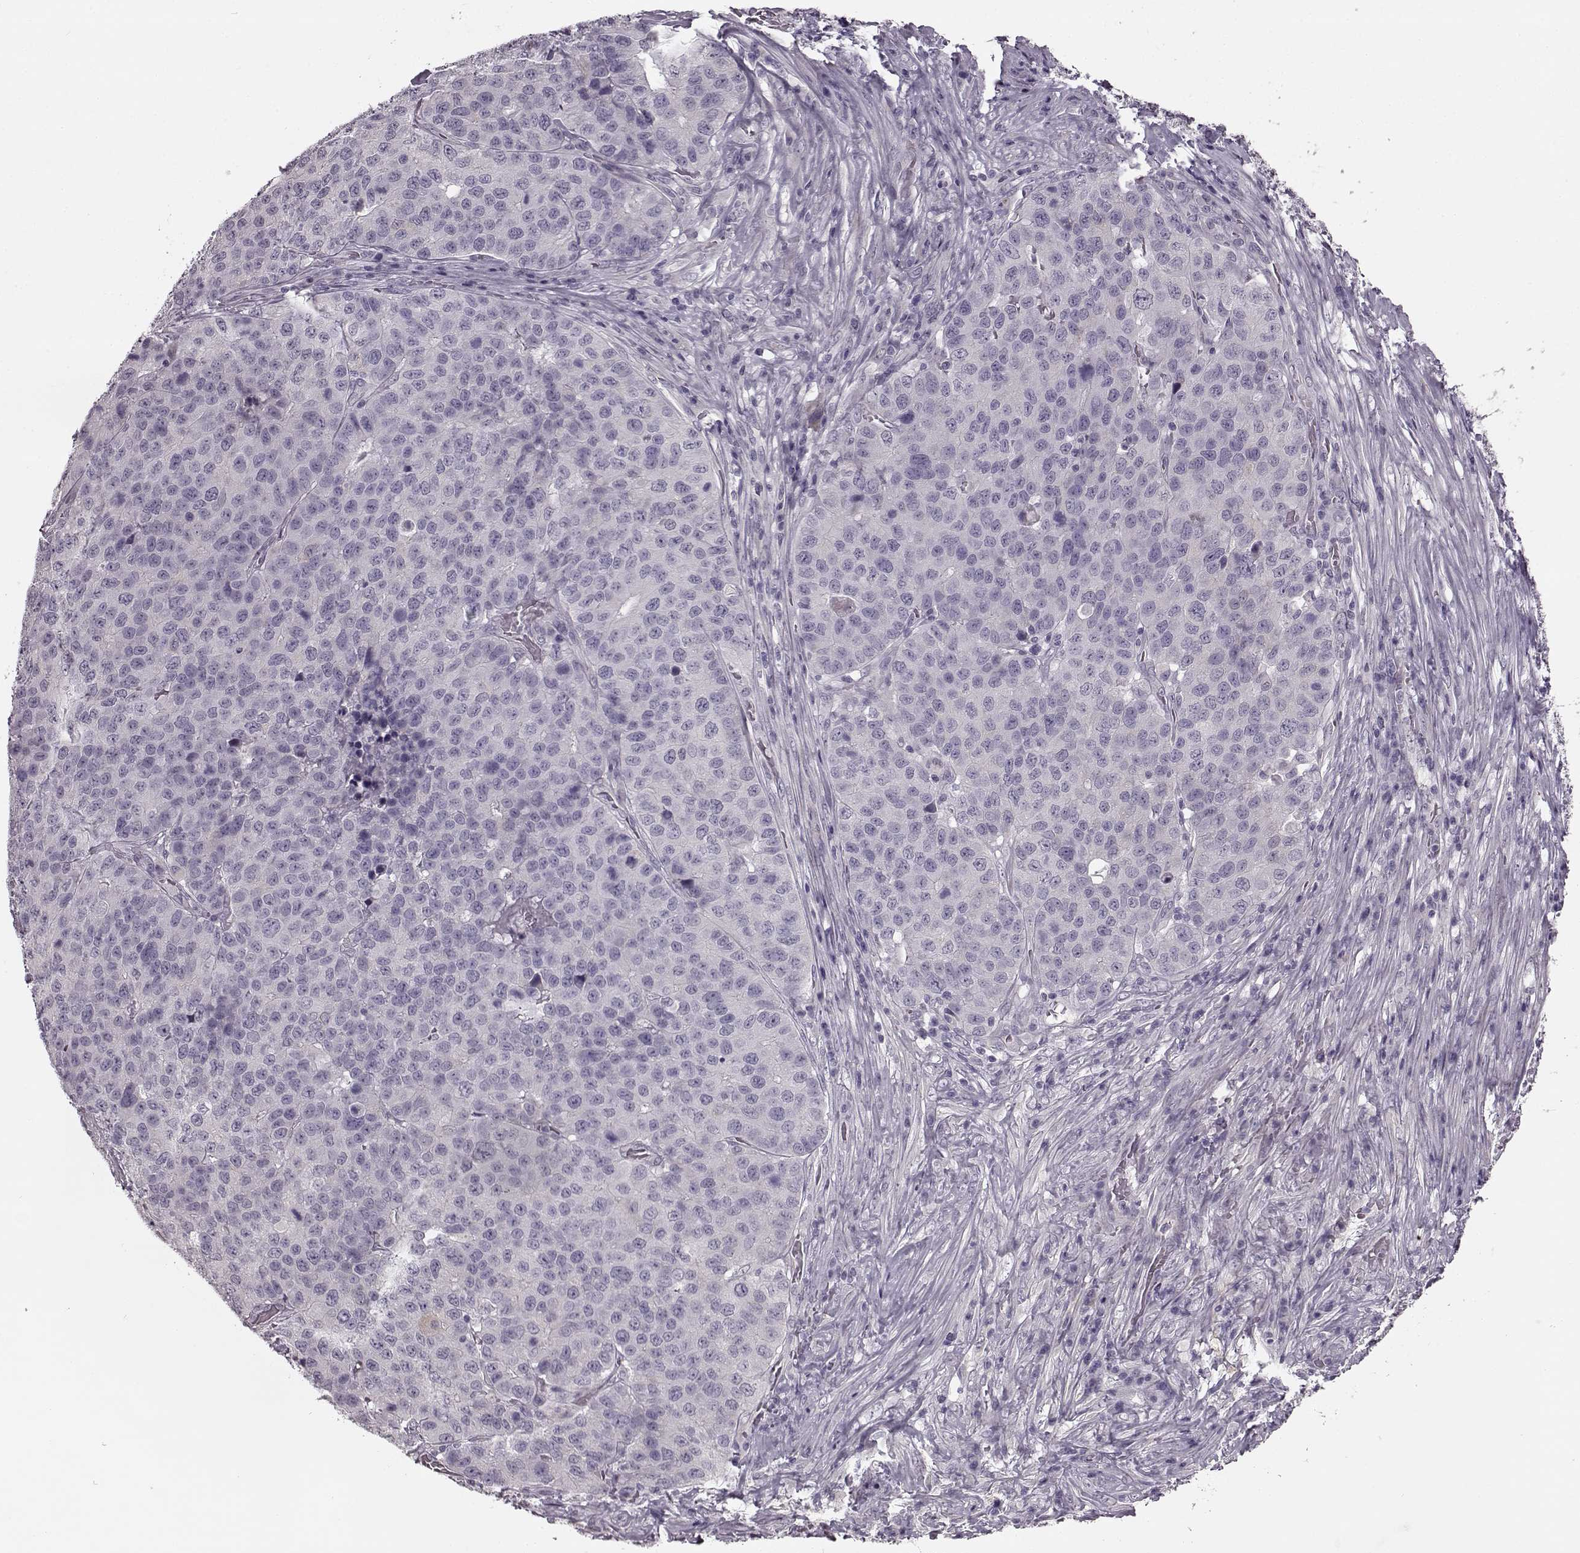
{"staining": {"intensity": "negative", "quantity": "none", "location": "none"}, "tissue": "stomach cancer", "cell_type": "Tumor cells", "image_type": "cancer", "snomed": [{"axis": "morphology", "description": "Adenocarcinoma, NOS"}, {"axis": "topography", "description": "Stomach"}], "caption": "A micrograph of human stomach cancer is negative for staining in tumor cells.", "gene": "MAP6D1", "patient": {"sex": "male", "age": 71}}